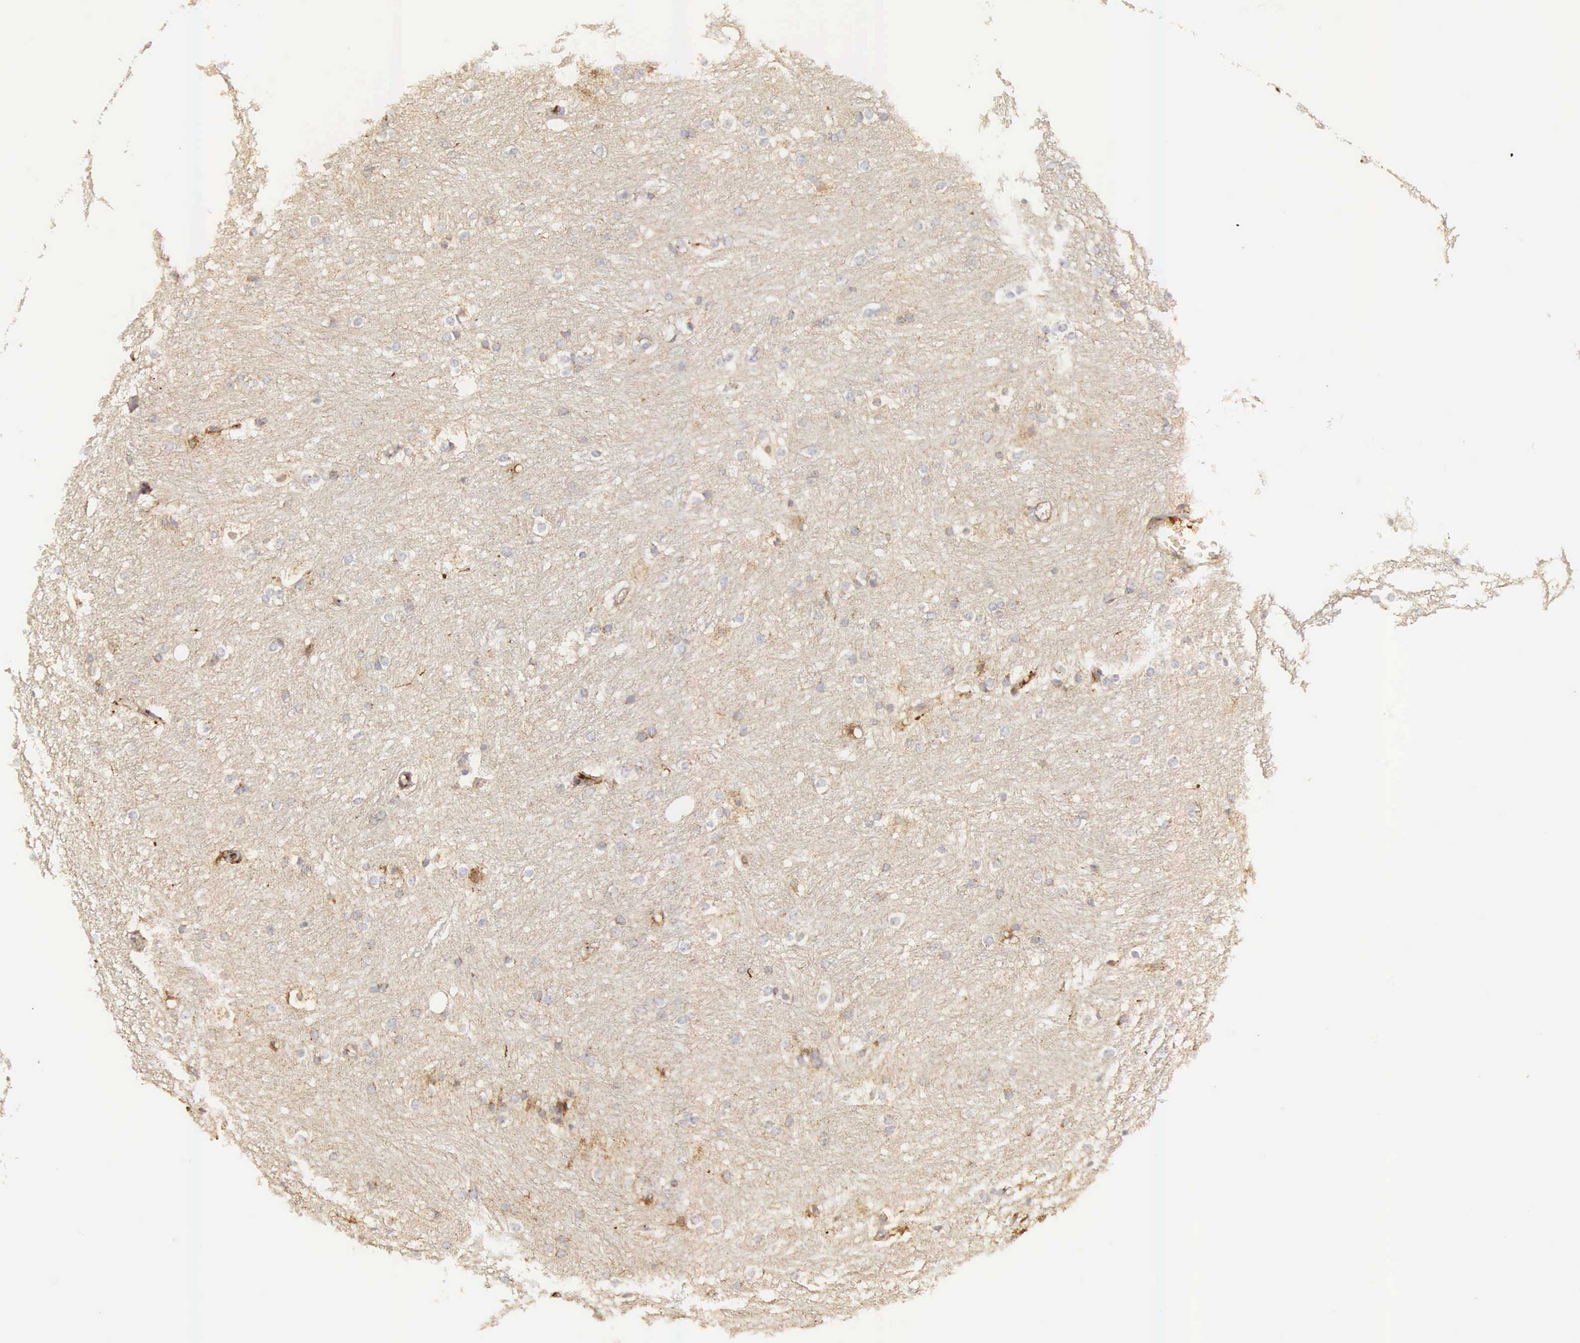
{"staining": {"intensity": "weak", "quantity": "25%-75%", "location": "cytoplasmic/membranous"}, "tissue": "caudate", "cell_type": "Glial cells", "image_type": "normal", "snomed": [{"axis": "morphology", "description": "Normal tissue, NOS"}, {"axis": "topography", "description": "Lateral ventricle wall"}], "caption": "Protein analysis of benign caudate shows weak cytoplasmic/membranous expression in approximately 25%-75% of glial cells.", "gene": "CLU", "patient": {"sex": "female", "age": 19}}